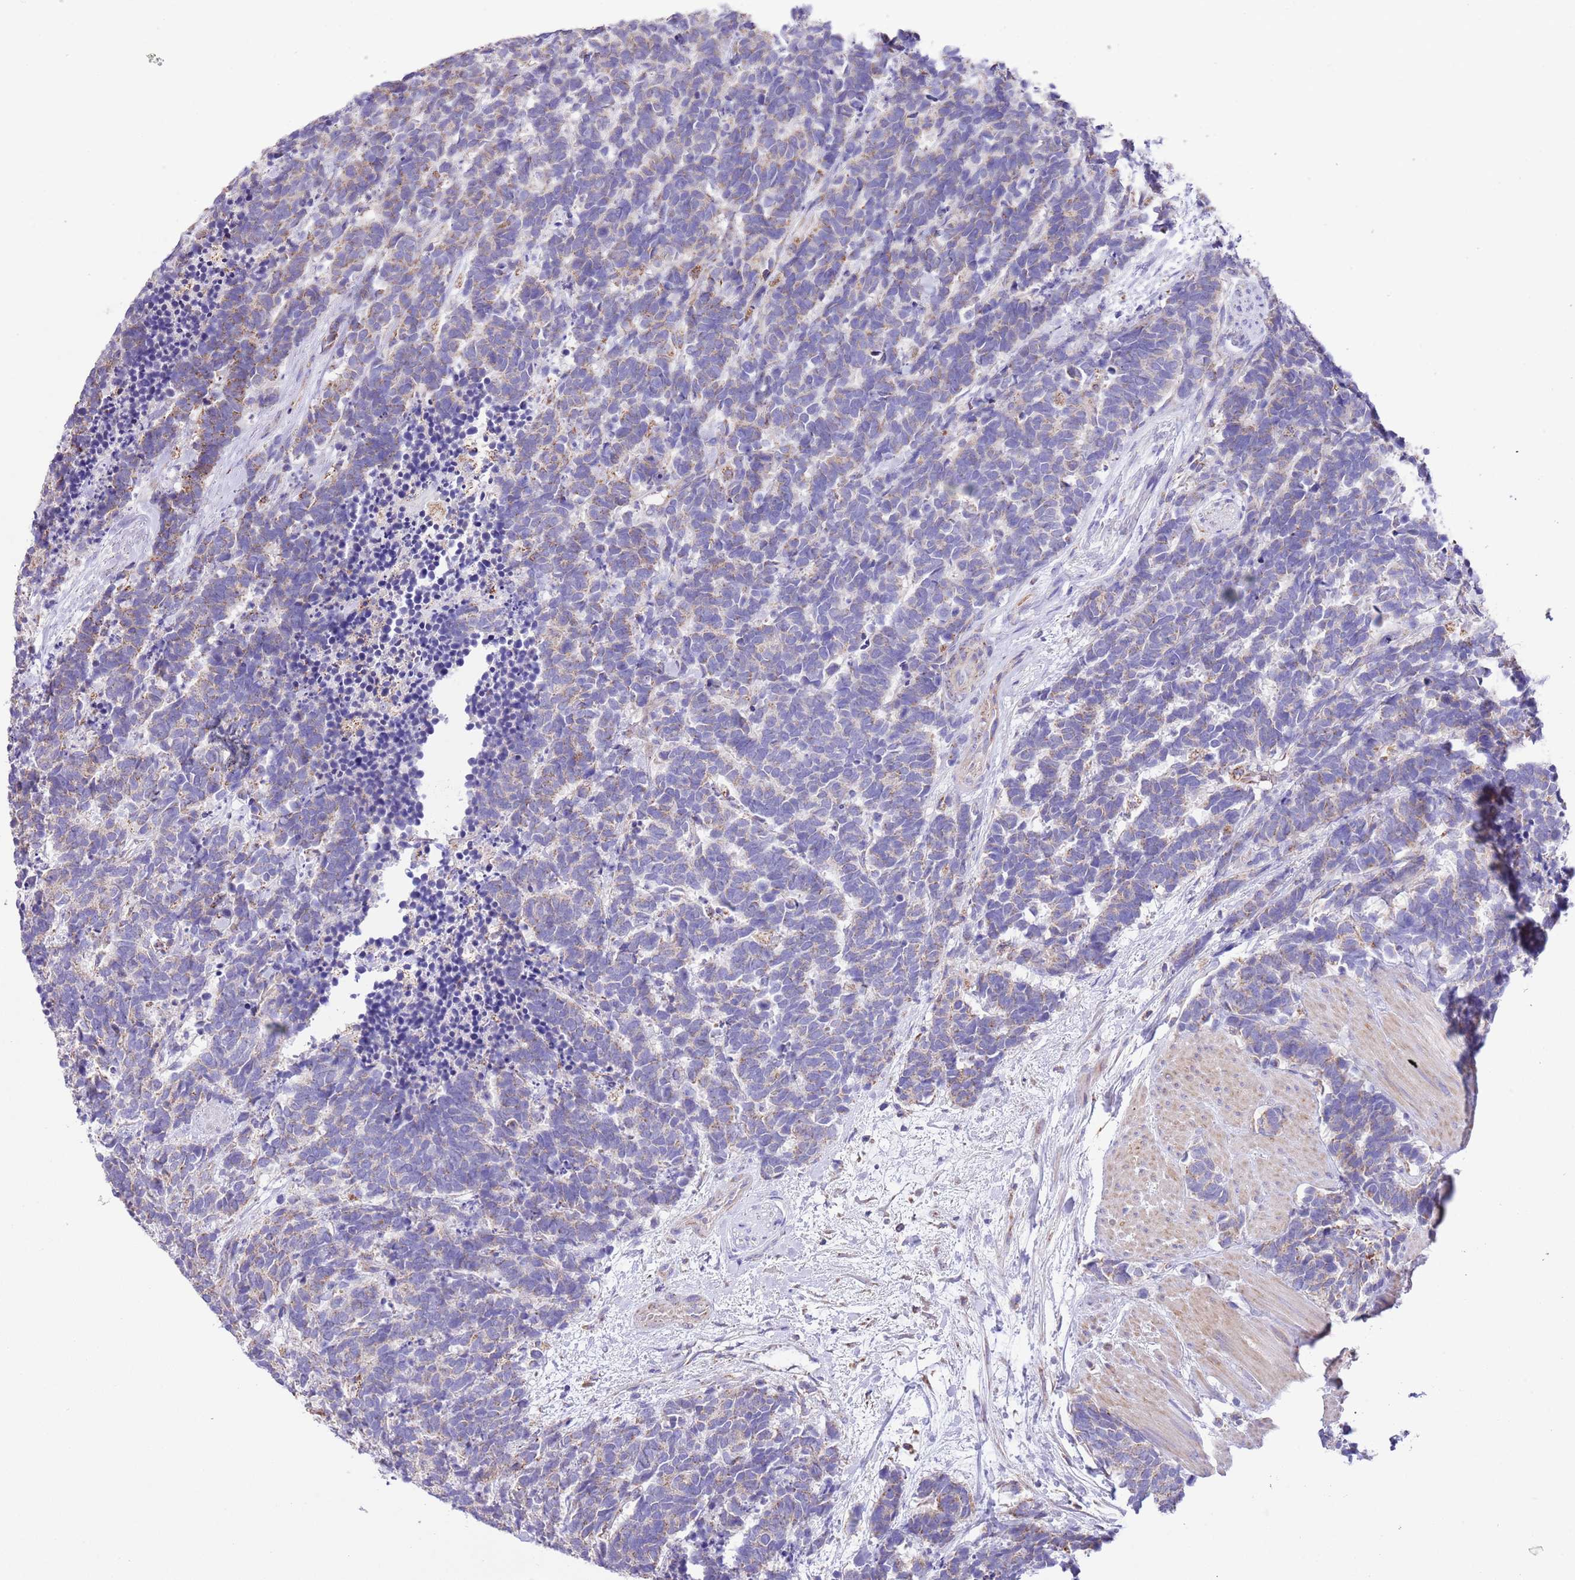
{"staining": {"intensity": "weak", "quantity": "<25%", "location": "cytoplasmic/membranous"}, "tissue": "carcinoid", "cell_type": "Tumor cells", "image_type": "cancer", "snomed": [{"axis": "morphology", "description": "Carcinoma, NOS"}, {"axis": "morphology", "description": "Carcinoid, malignant, NOS"}, {"axis": "topography", "description": "Prostate"}], "caption": "The image shows no staining of tumor cells in carcinoid.", "gene": "SS18L2", "patient": {"sex": "male", "age": 57}}